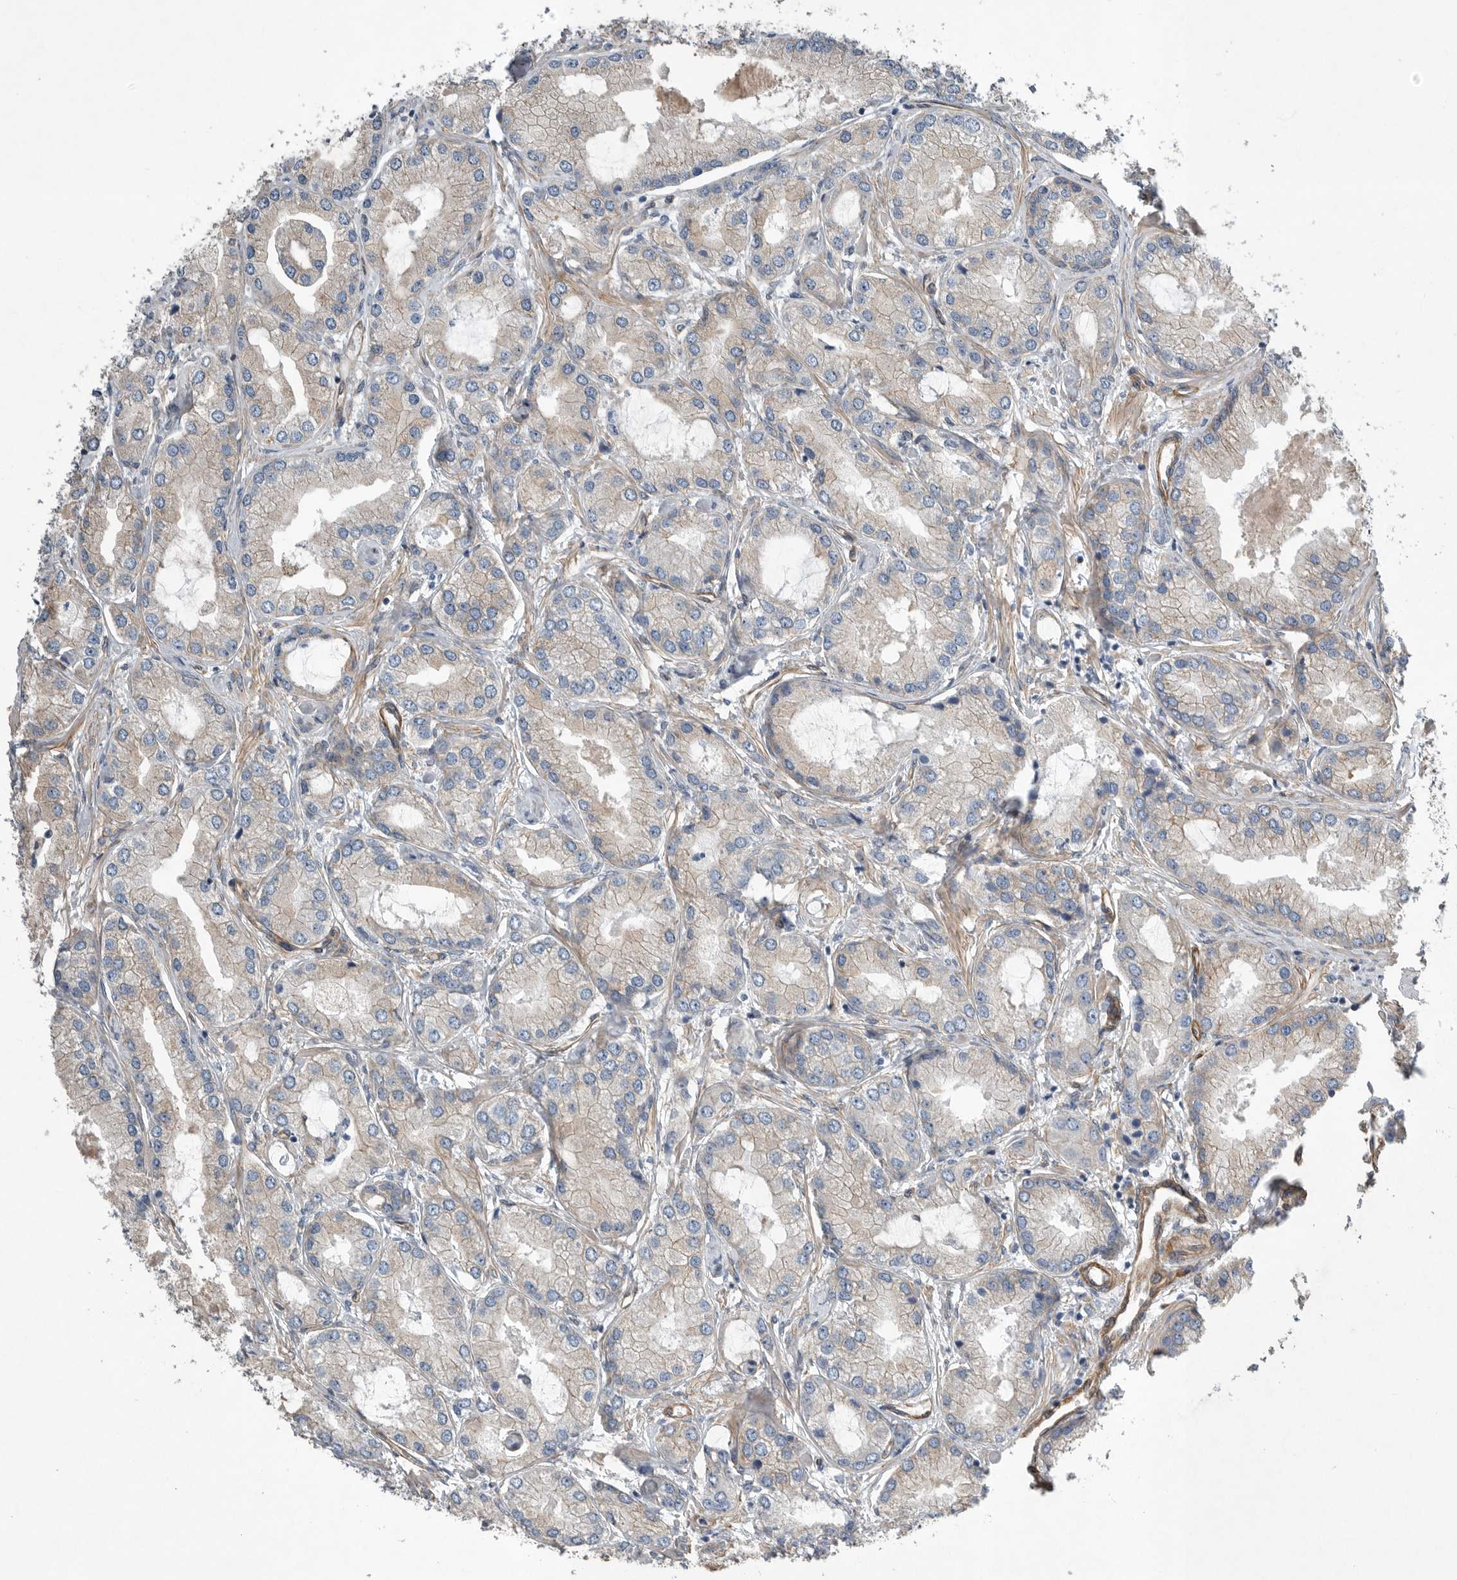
{"staining": {"intensity": "weak", "quantity": ">75%", "location": "cytoplasmic/membranous"}, "tissue": "prostate cancer", "cell_type": "Tumor cells", "image_type": "cancer", "snomed": [{"axis": "morphology", "description": "Adenocarcinoma, Low grade"}, {"axis": "topography", "description": "Prostate"}], "caption": "Prostate cancer tissue shows weak cytoplasmic/membranous staining in approximately >75% of tumor cells, visualized by immunohistochemistry. (Brightfield microscopy of DAB IHC at high magnification).", "gene": "PLEC", "patient": {"sex": "male", "age": 62}}